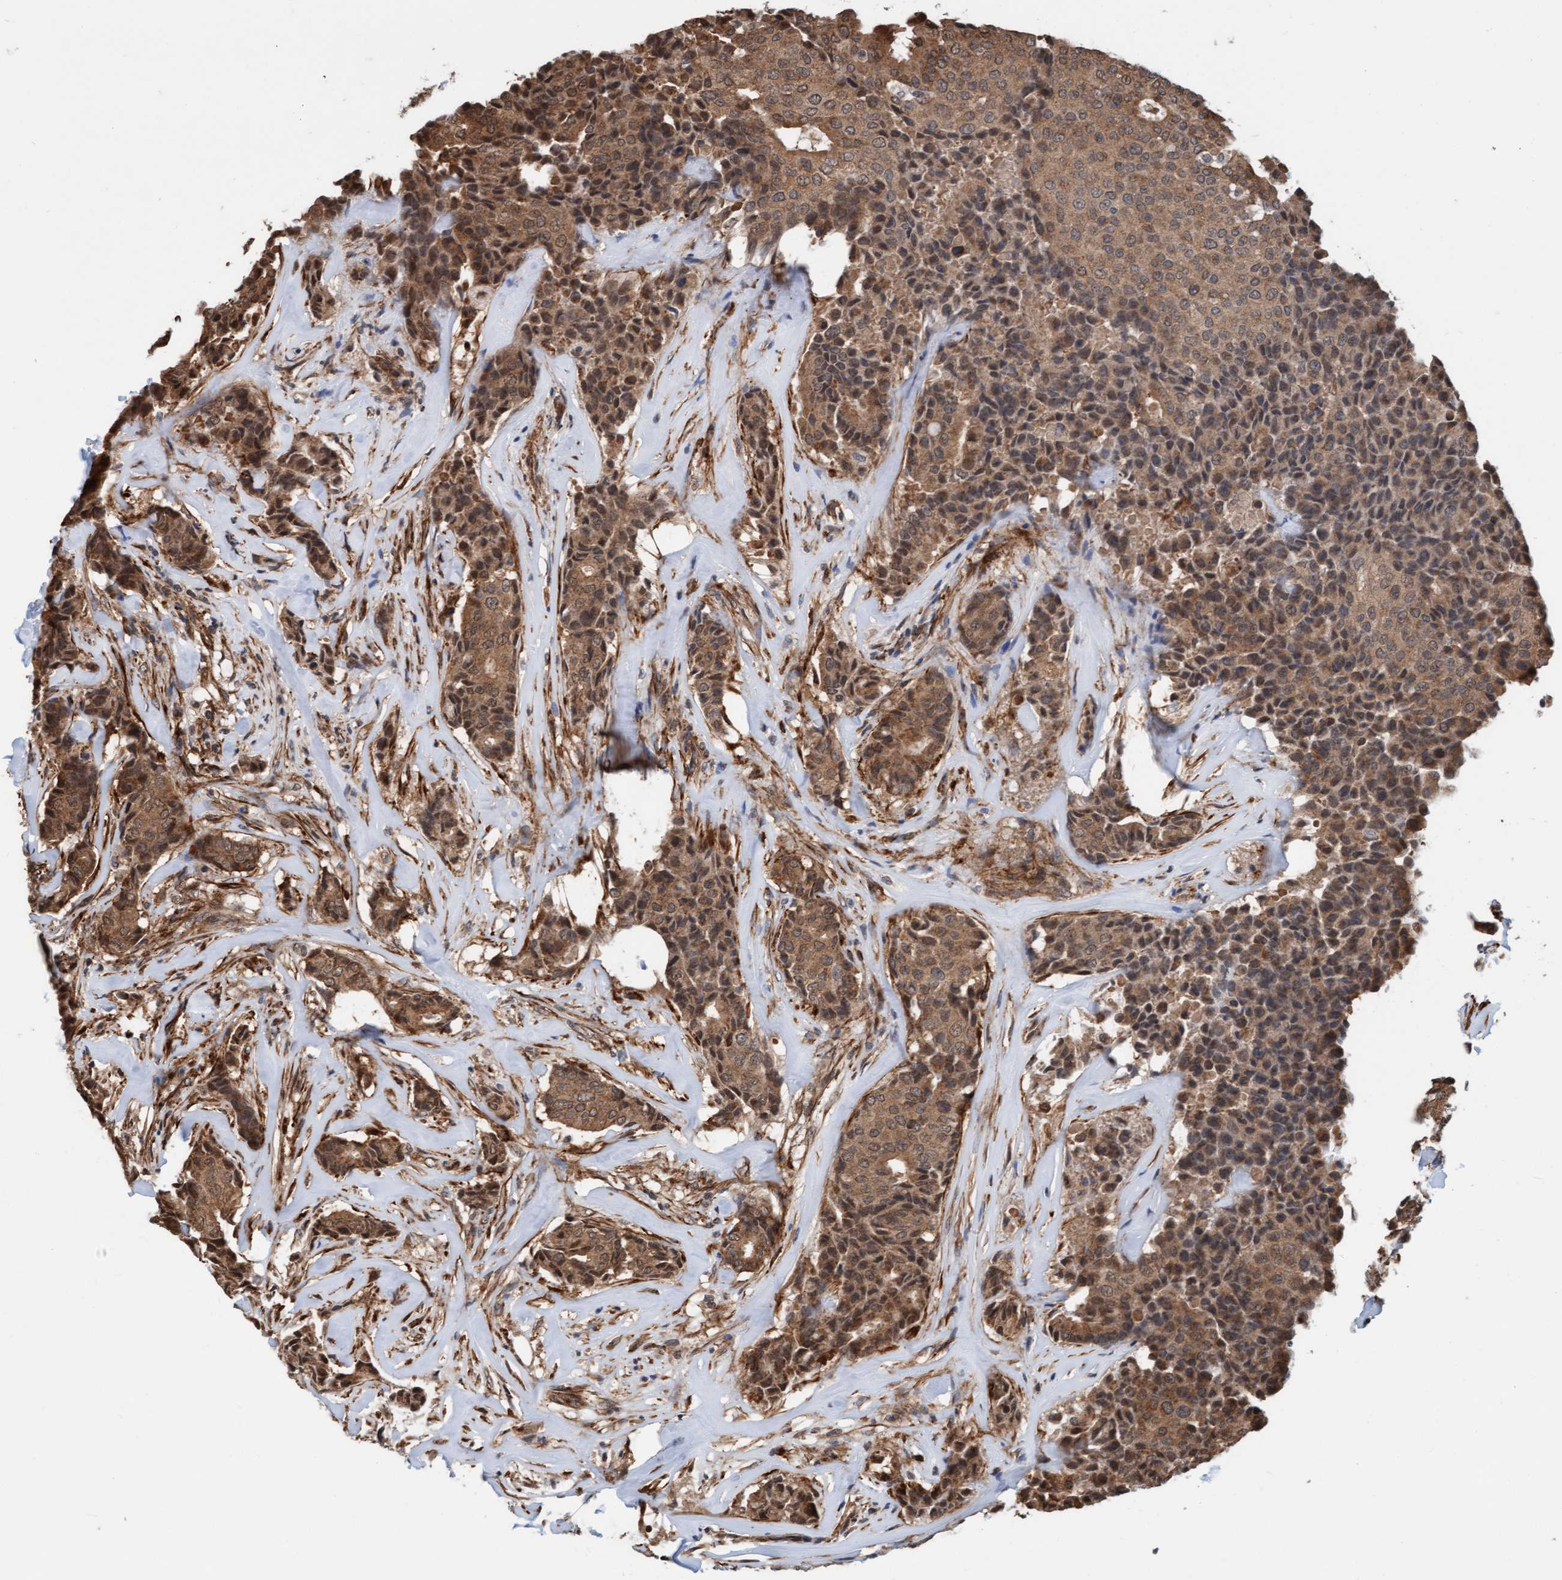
{"staining": {"intensity": "moderate", "quantity": ">75%", "location": "cytoplasmic/membranous,nuclear"}, "tissue": "breast cancer", "cell_type": "Tumor cells", "image_type": "cancer", "snomed": [{"axis": "morphology", "description": "Duct carcinoma"}, {"axis": "topography", "description": "Breast"}], "caption": "Breast cancer stained with a protein marker reveals moderate staining in tumor cells.", "gene": "STXBP4", "patient": {"sex": "female", "age": 75}}